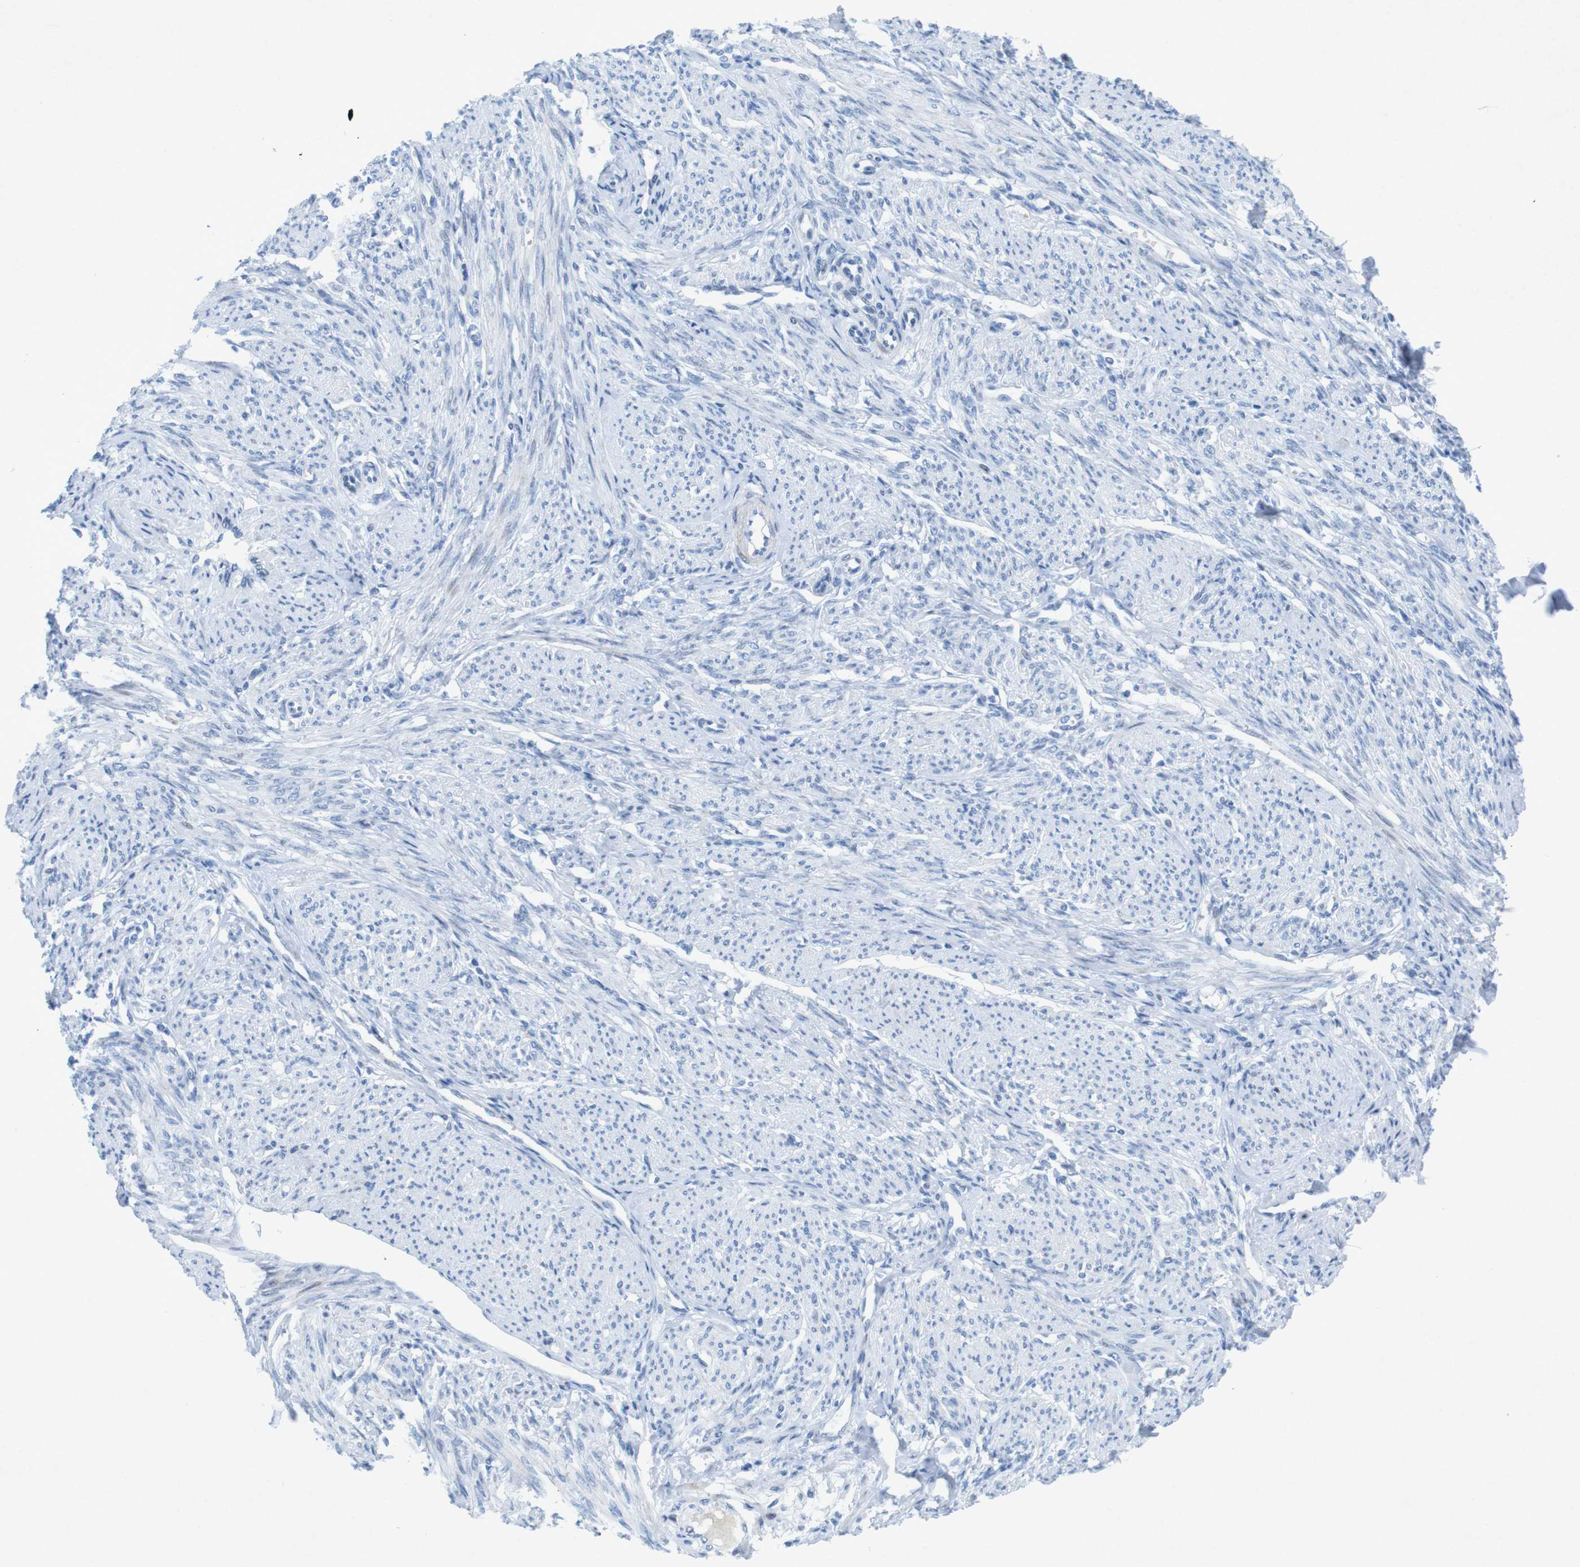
{"staining": {"intensity": "weak", "quantity": "<25%", "location": "cytoplasmic/membranous"}, "tissue": "smooth muscle", "cell_type": "Smooth muscle cells", "image_type": "normal", "snomed": [{"axis": "morphology", "description": "Normal tissue, NOS"}, {"axis": "topography", "description": "Smooth muscle"}], "caption": "This is a photomicrograph of immunohistochemistry staining of normal smooth muscle, which shows no positivity in smooth muscle cells. (Stains: DAB IHC with hematoxylin counter stain, Microscopy: brightfield microscopy at high magnification).", "gene": "CHAF1A", "patient": {"sex": "female", "age": 65}}